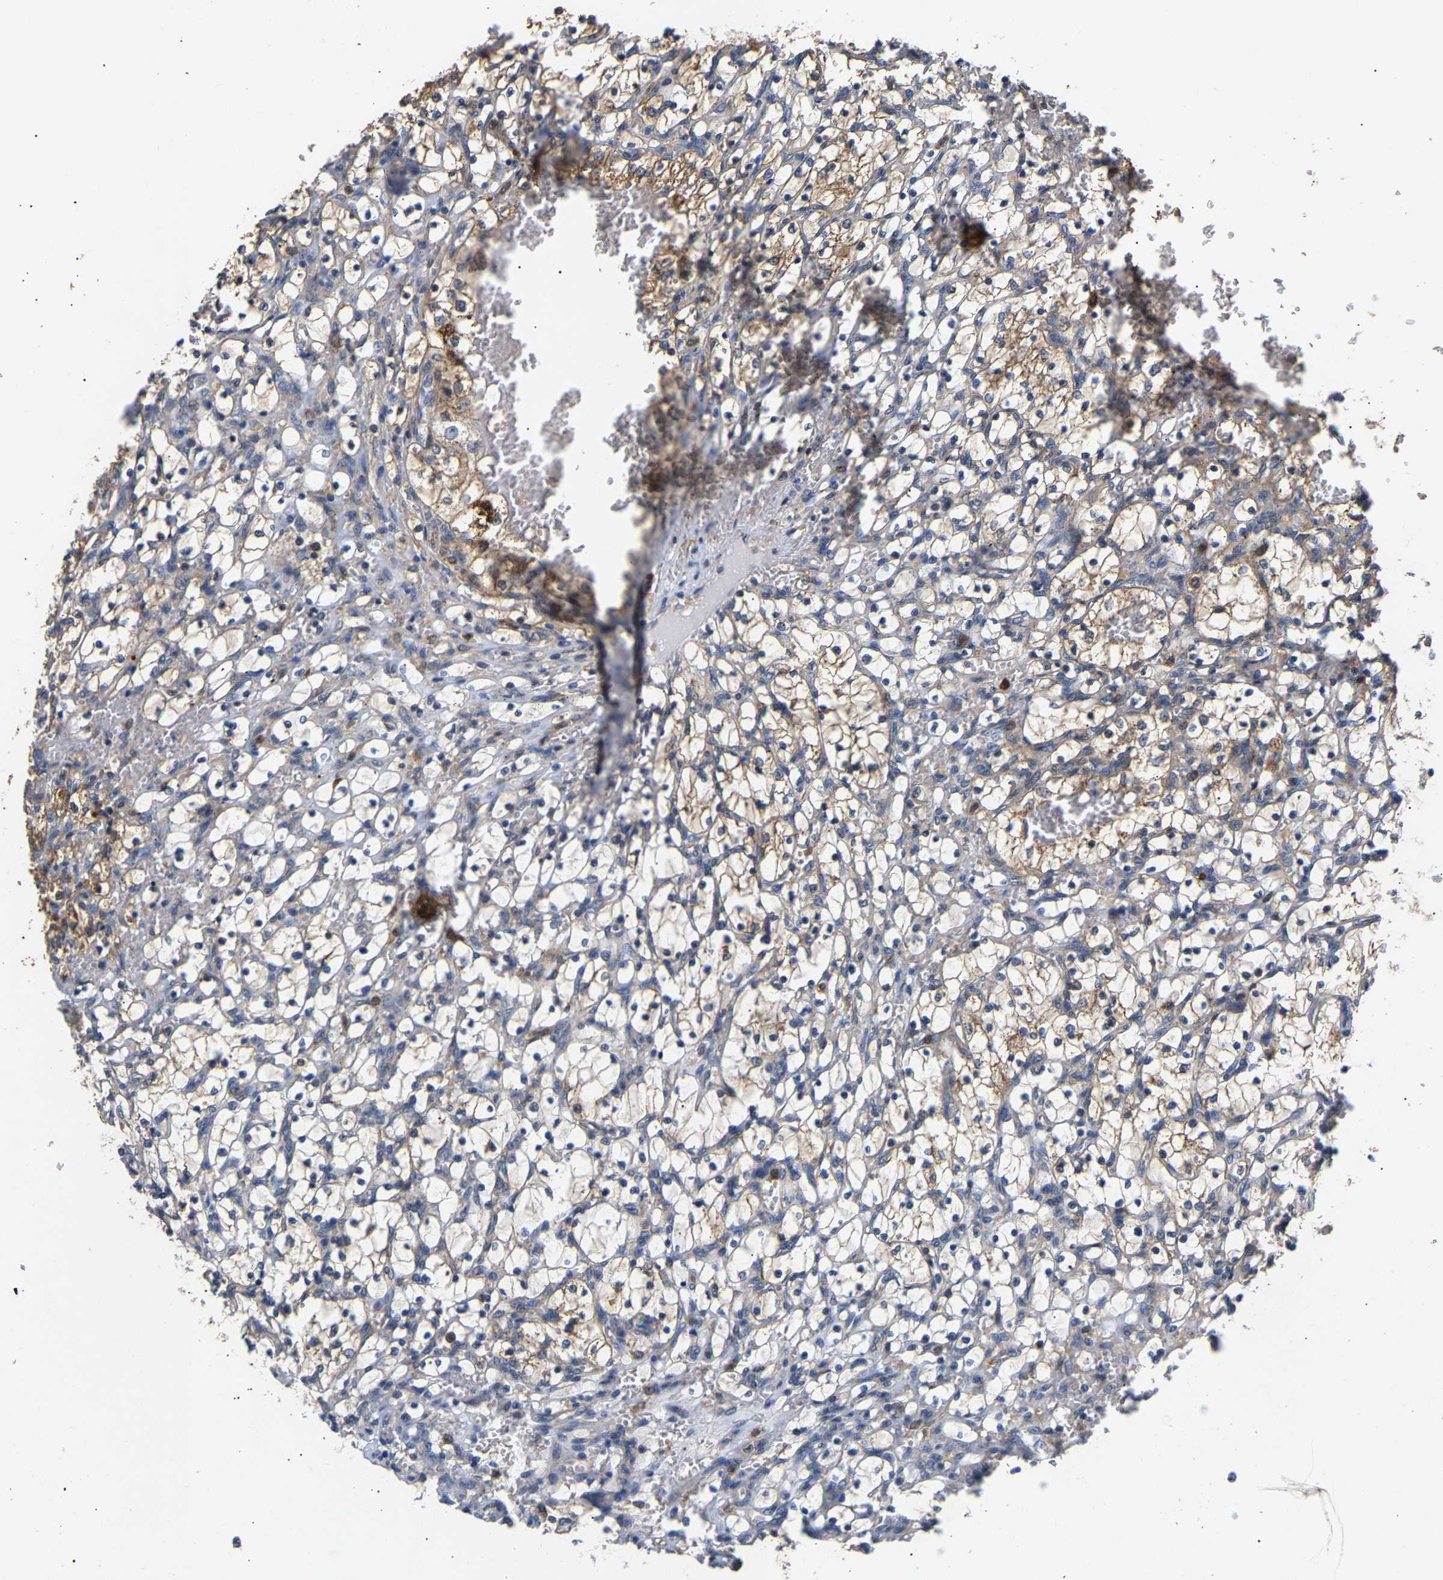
{"staining": {"intensity": "moderate", "quantity": "25%-75%", "location": "cytoplasmic/membranous"}, "tissue": "renal cancer", "cell_type": "Tumor cells", "image_type": "cancer", "snomed": [{"axis": "morphology", "description": "Adenocarcinoma, NOS"}, {"axis": "topography", "description": "Kidney"}], "caption": "DAB immunohistochemical staining of renal cancer shows moderate cytoplasmic/membranous protein expression in about 25%-75% of tumor cells.", "gene": "PPID", "patient": {"sex": "female", "age": 69}}